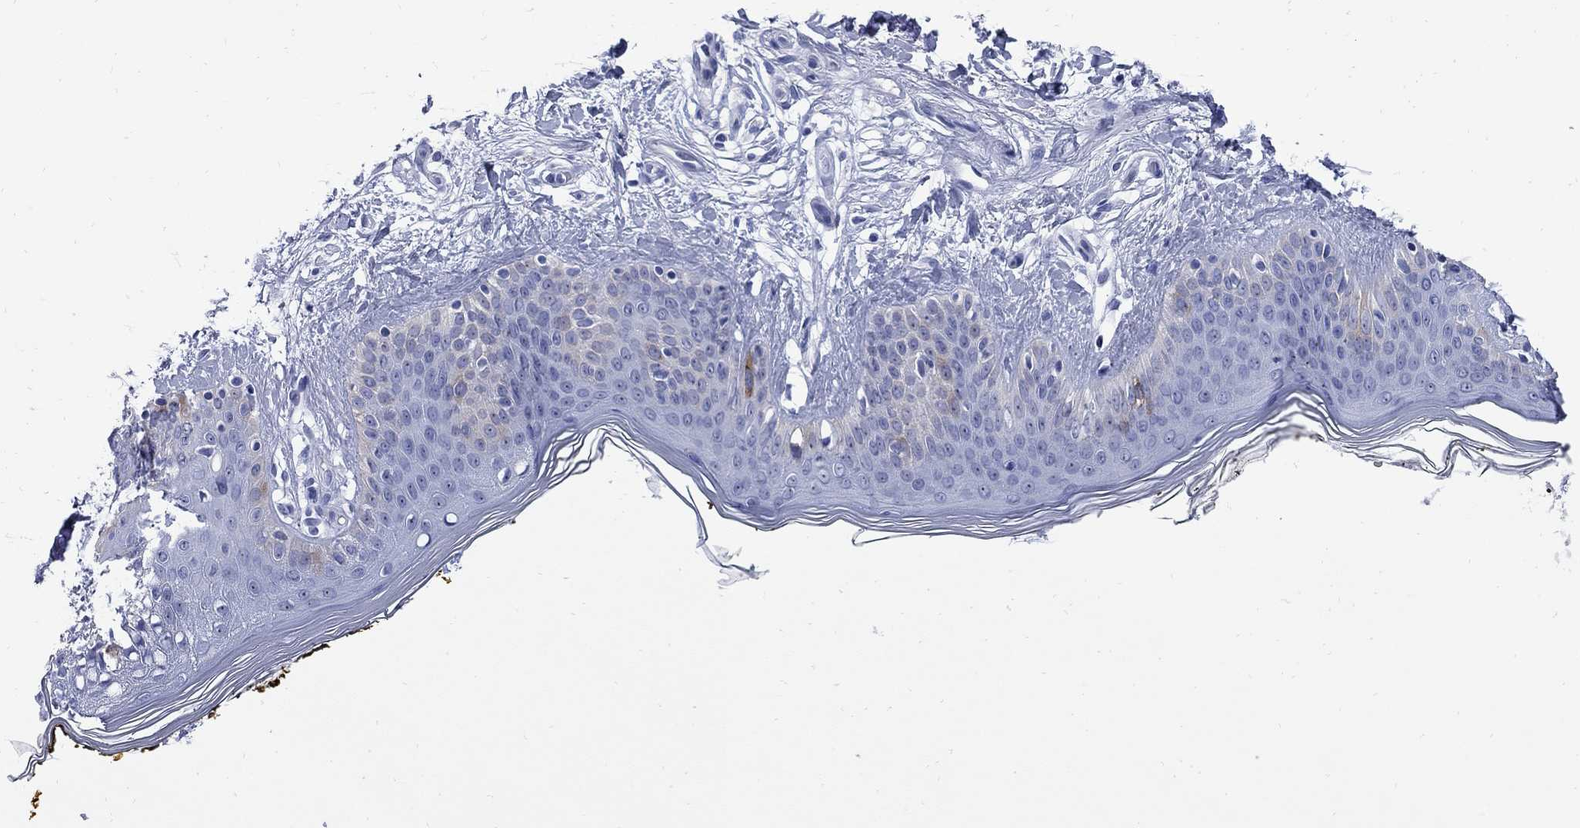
{"staining": {"intensity": "negative", "quantity": "none", "location": "none"}, "tissue": "skin", "cell_type": "Fibroblasts", "image_type": "normal", "snomed": [{"axis": "morphology", "description": "Normal tissue, NOS"}, {"axis": "topography", "description": "Skin"}], "caption": "High magnification brightfield microscopy of unremarkable skin stained with DAB (3,3'-diaminobenzidine) (brown) and counterstained with hematoxylin (blue): fibroblasts show no significant expression. (Stains: DAB immunohistochemistry with hematoxylin counter stain, Microscopy: brightfield microscopy at high magnification).", "gene": "TACC3", "patient": {"sex": "female", "age": 34}}